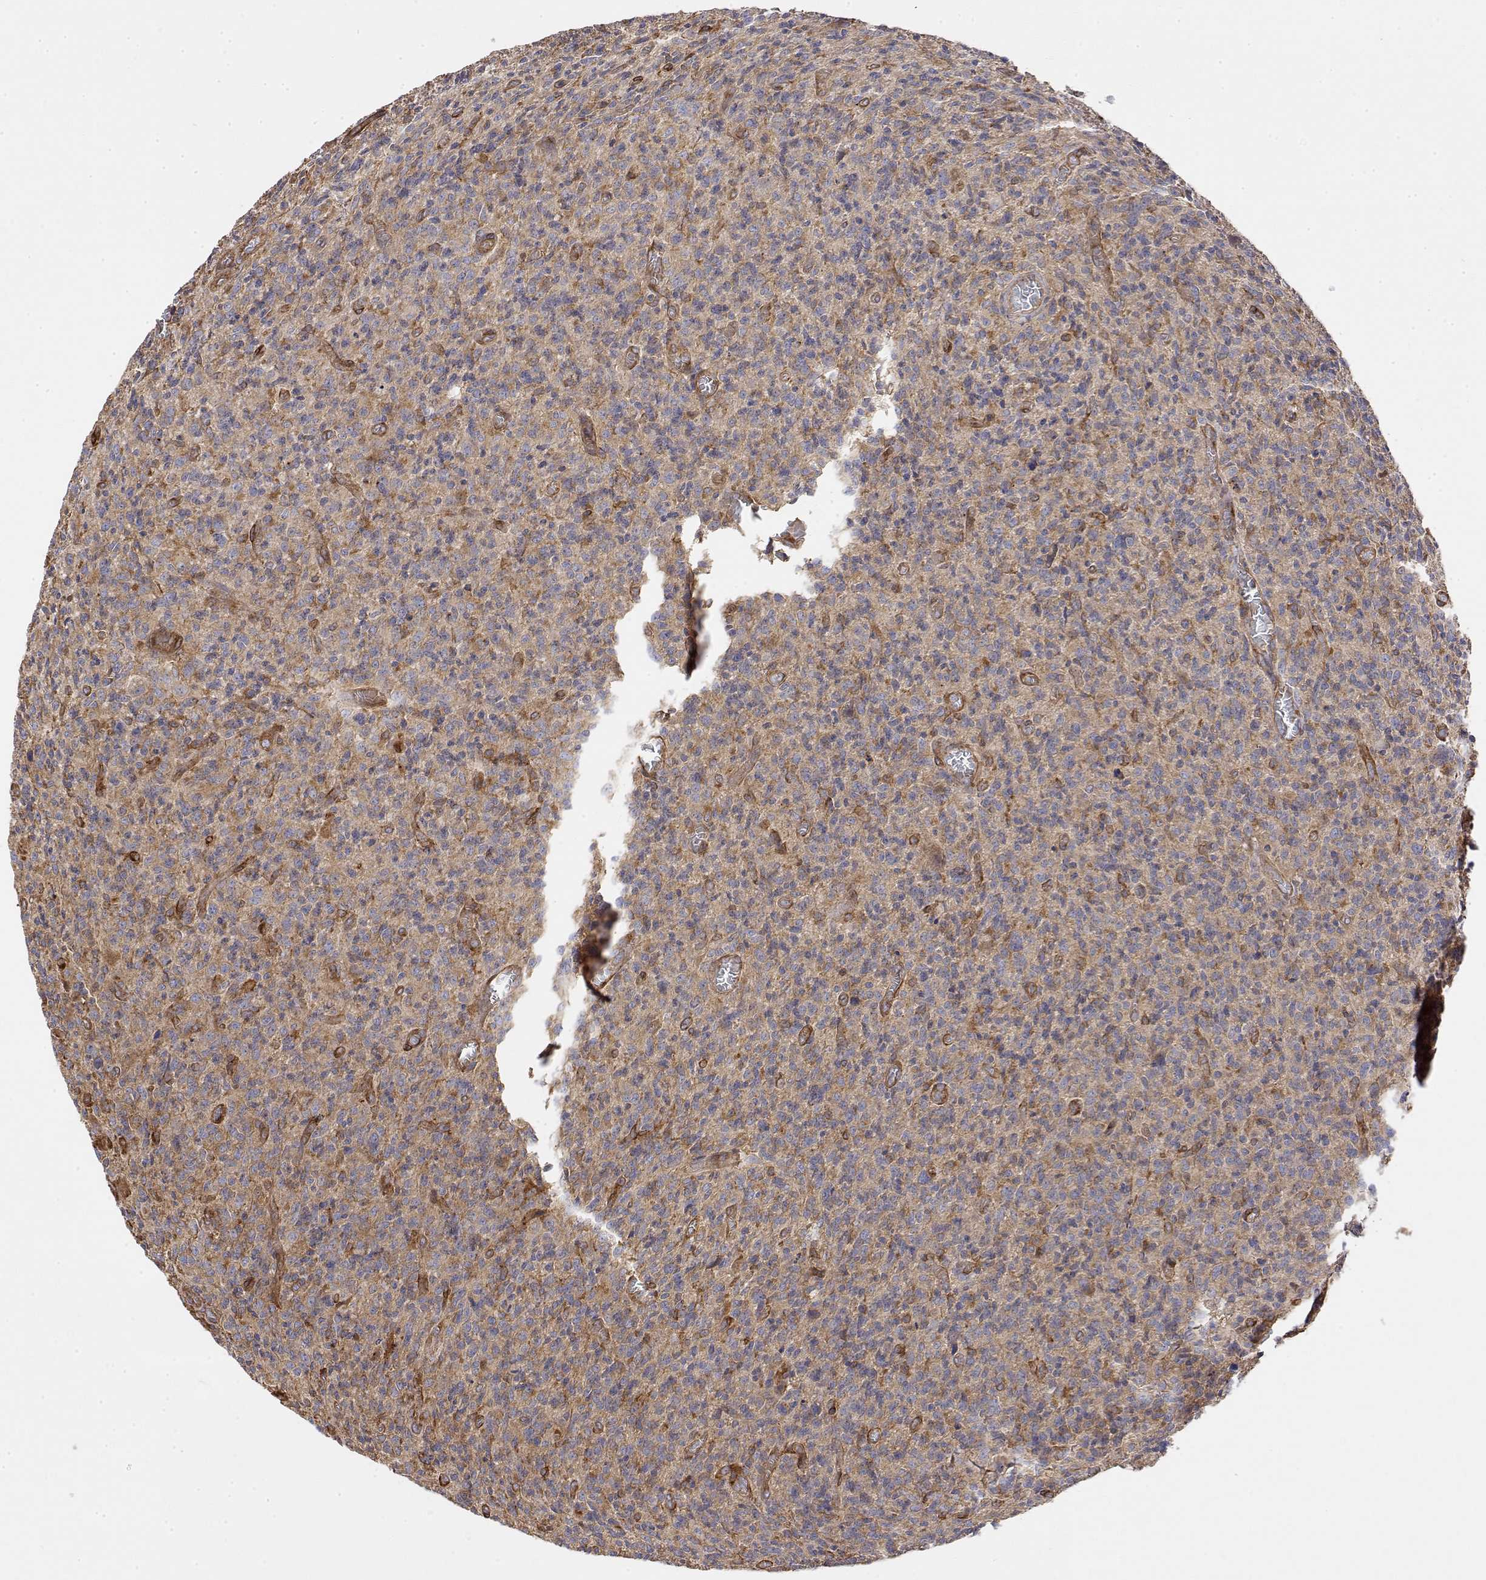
{"staining": {"intensity": "weak", "quantity": "<25%", "location": "cytoplasmic/membranous"}, "tissue": "glioma", "cell_type": "Tumor cells", "image_type": "cancer", "snomed": [{"axis": "morphology", "description": "Glioma, malignant, High grade"}, {"axis": "topography", "description": "Brain"}], "caption": "Immunohistochemistry micrograph of neoplastic tissue: glioma stained with DAB (3,3'-diaminobenzidine) displays no significant protein positivity in tumor cells. (Immunohistochemistry, brightfield microscopy, high magnification).", "gene": "PACSIN2", "patient": {"sex": "male", "age": 76}}